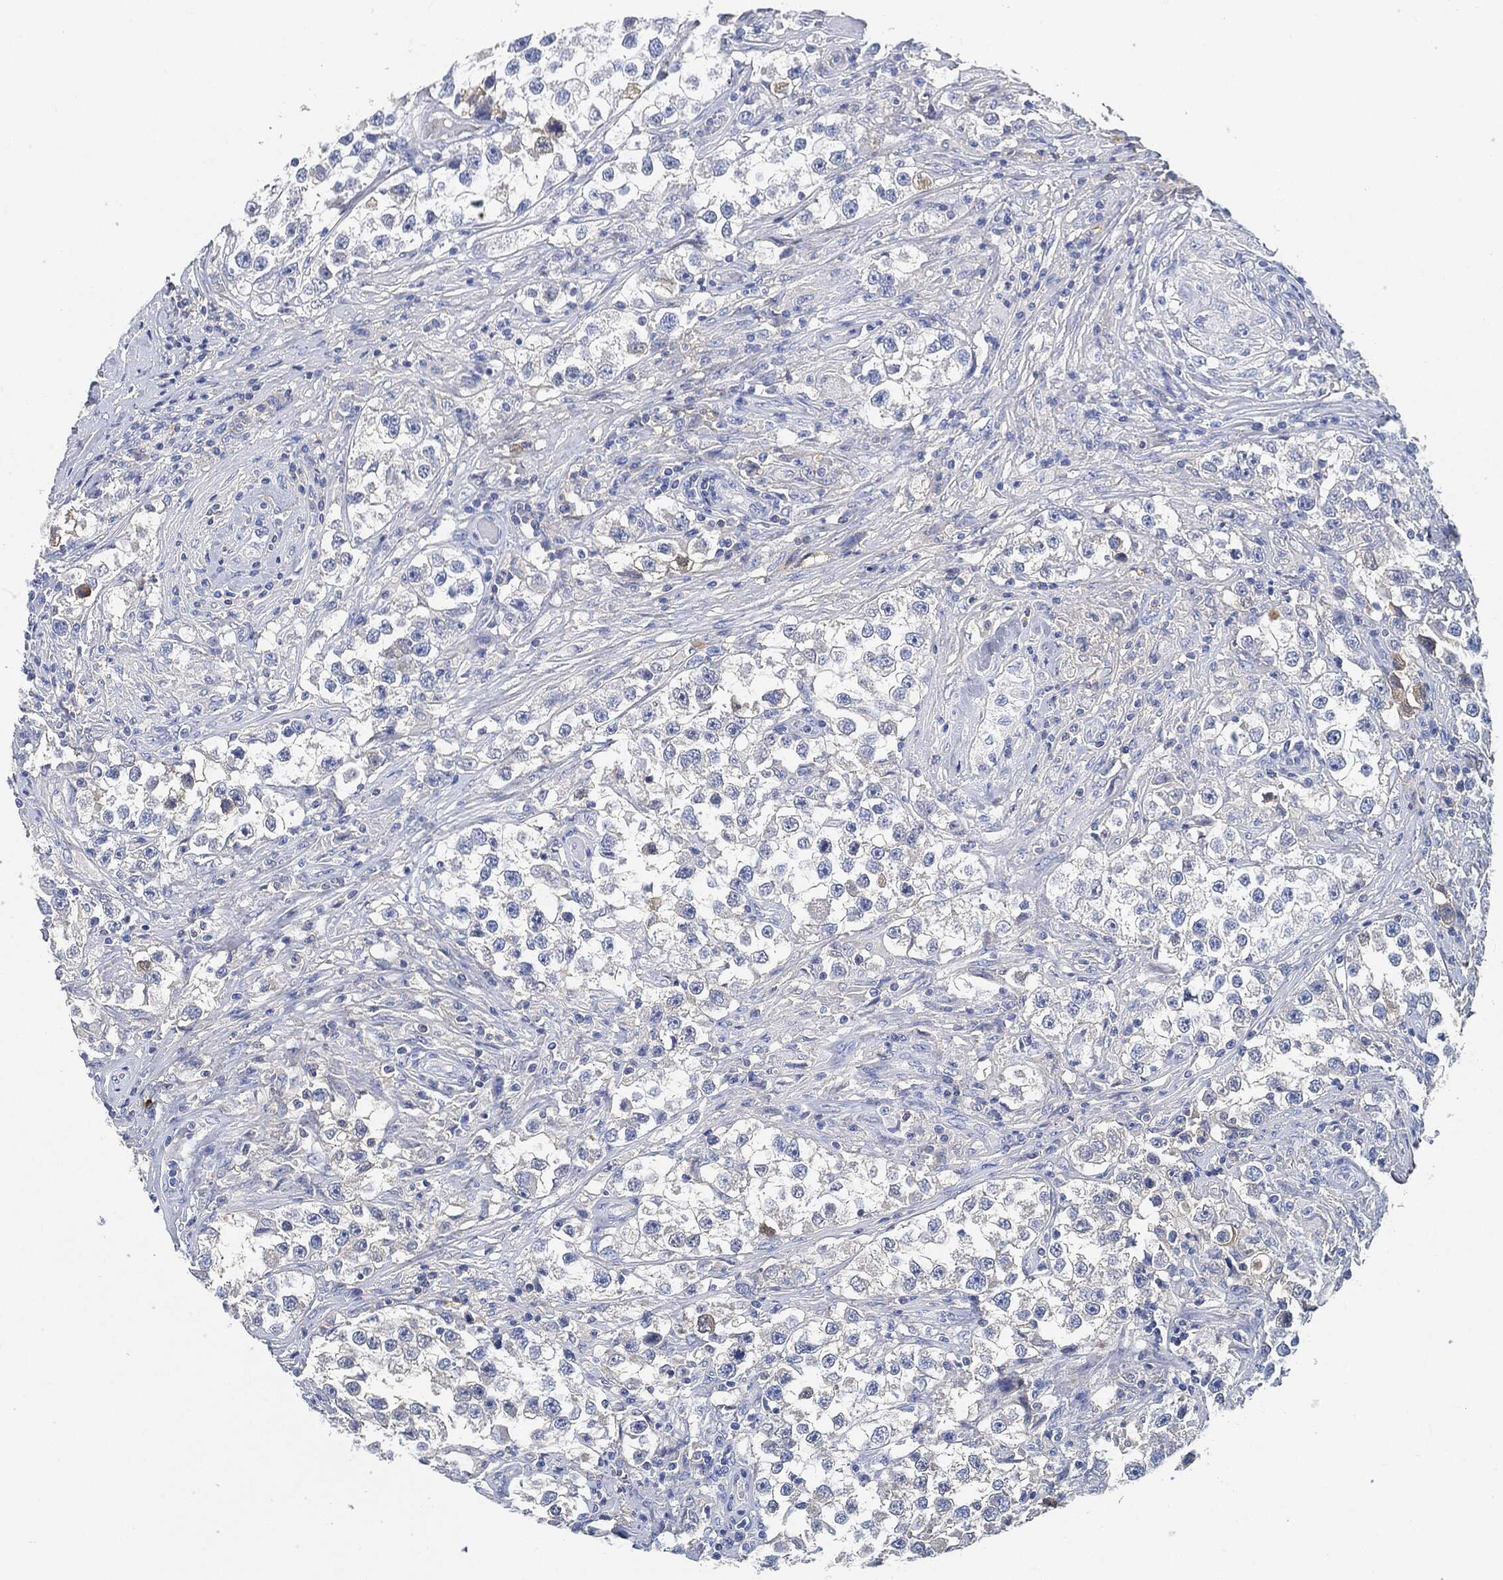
{"staining": {"intensity": "negative", "quantity": "none", "location": "none"}, "tissue": "testis cancer", "cell_type": "Tumor cells", "image_type": "cancer", "snomed": [{"axis": "morphology", "description": "Seminoma, NOS"}, {"axis": "topography", "description": "Testis"}], "caption": "A histopathology image of human seminoma (testis) is negative for staining in tumor cells.", "gene": "IGLV6-57", "patient": {"sex": "male", "age": 46}}